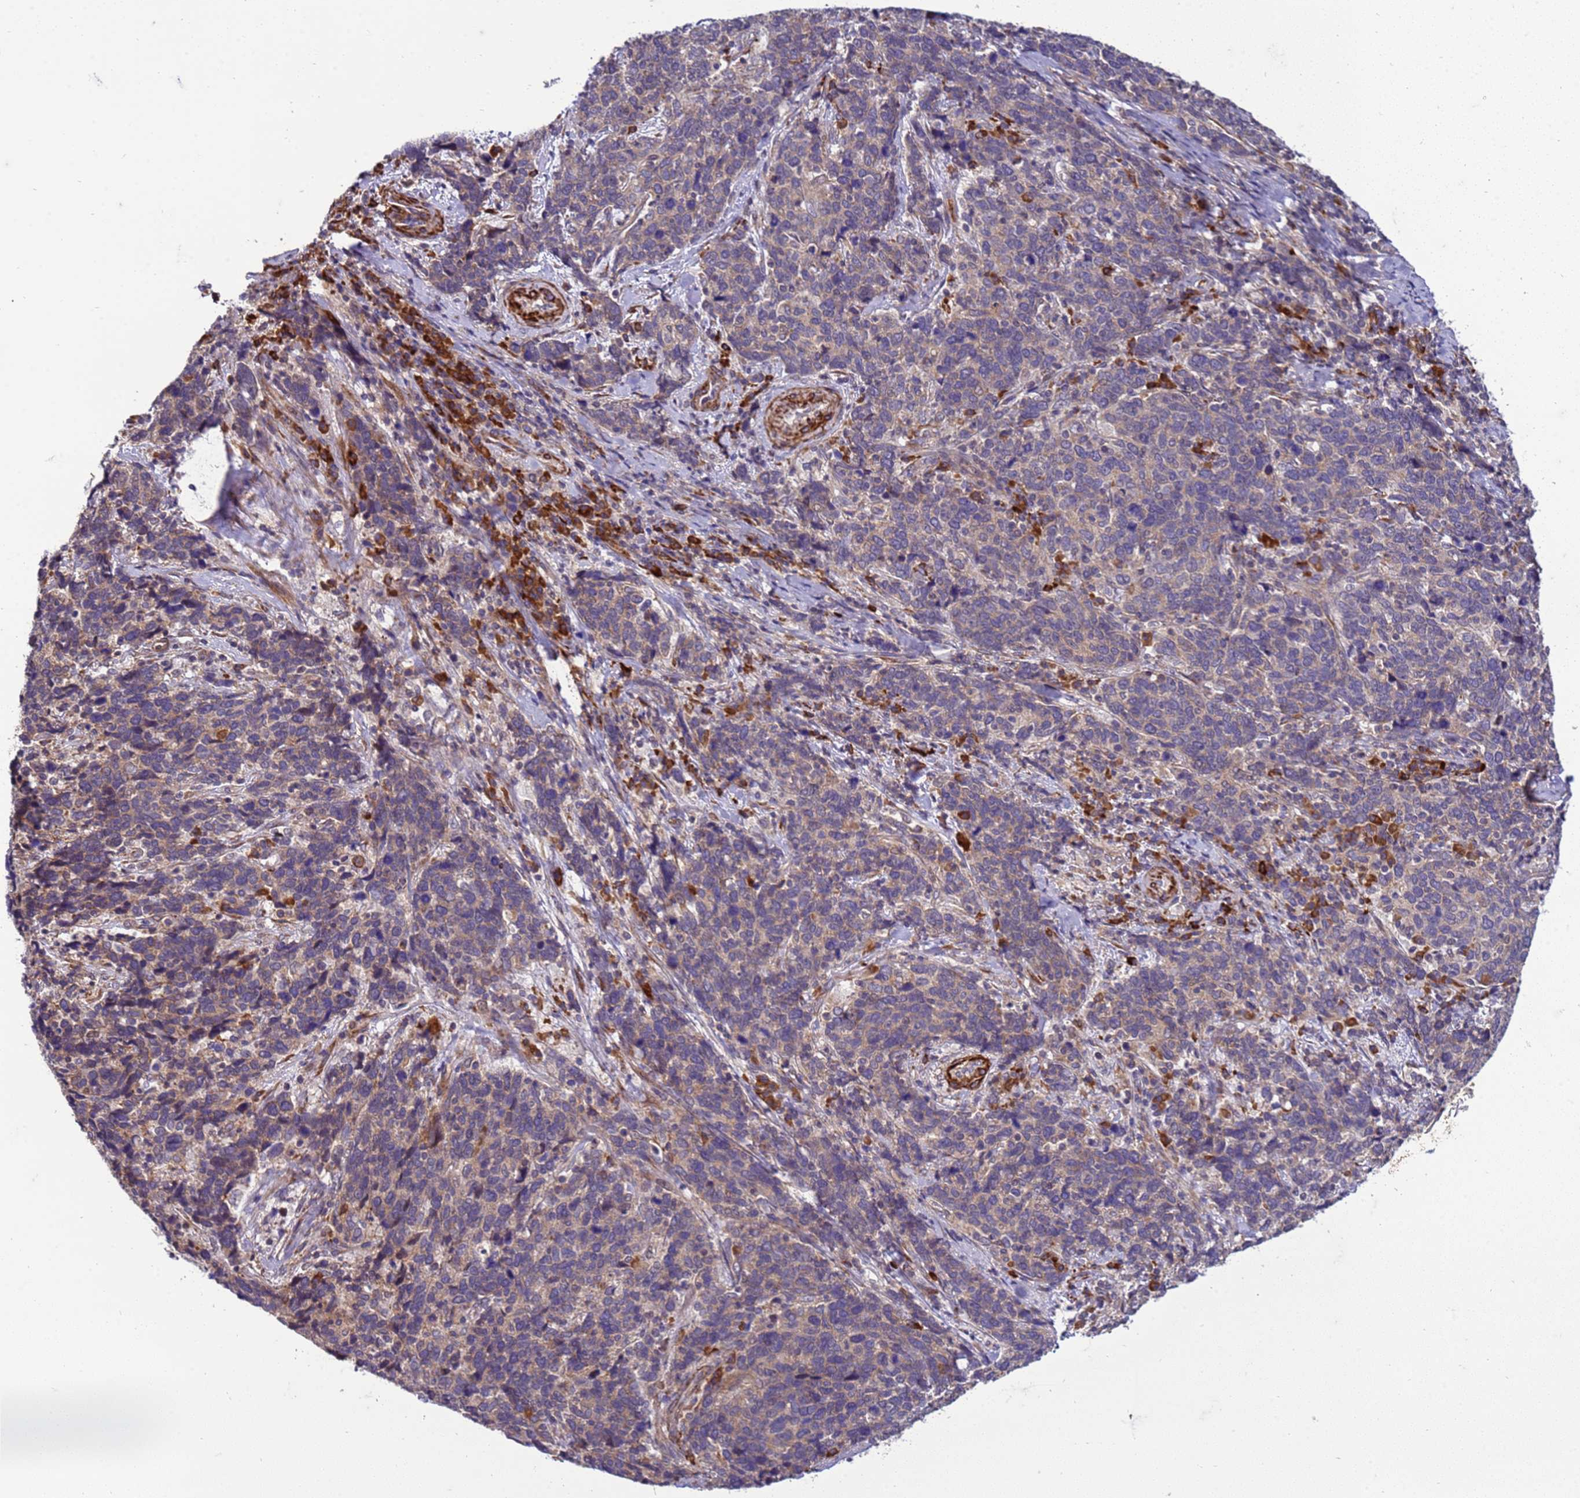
{"staining": {"intensity": "weak", "quantity": "25%-75%", "location": "cytoplasmic/membranous"}, "tissue": "cervical cancer", "cell_type": "Tumor cells", "image_type": "cancer", "snomed": [{"axis": "morphology", "description": "Squamous cell carcinoma, NOS"}, {"axis": "topography", "description": "Cervix"}], "caption": "Squamous cell carcinoma (cervical) tissue shows weak cytoplasmic/membranous expression in approximately 25%-75% of tumor cells", "gene": "GEN1", "patient": {"sex": "female", "age": 41}}